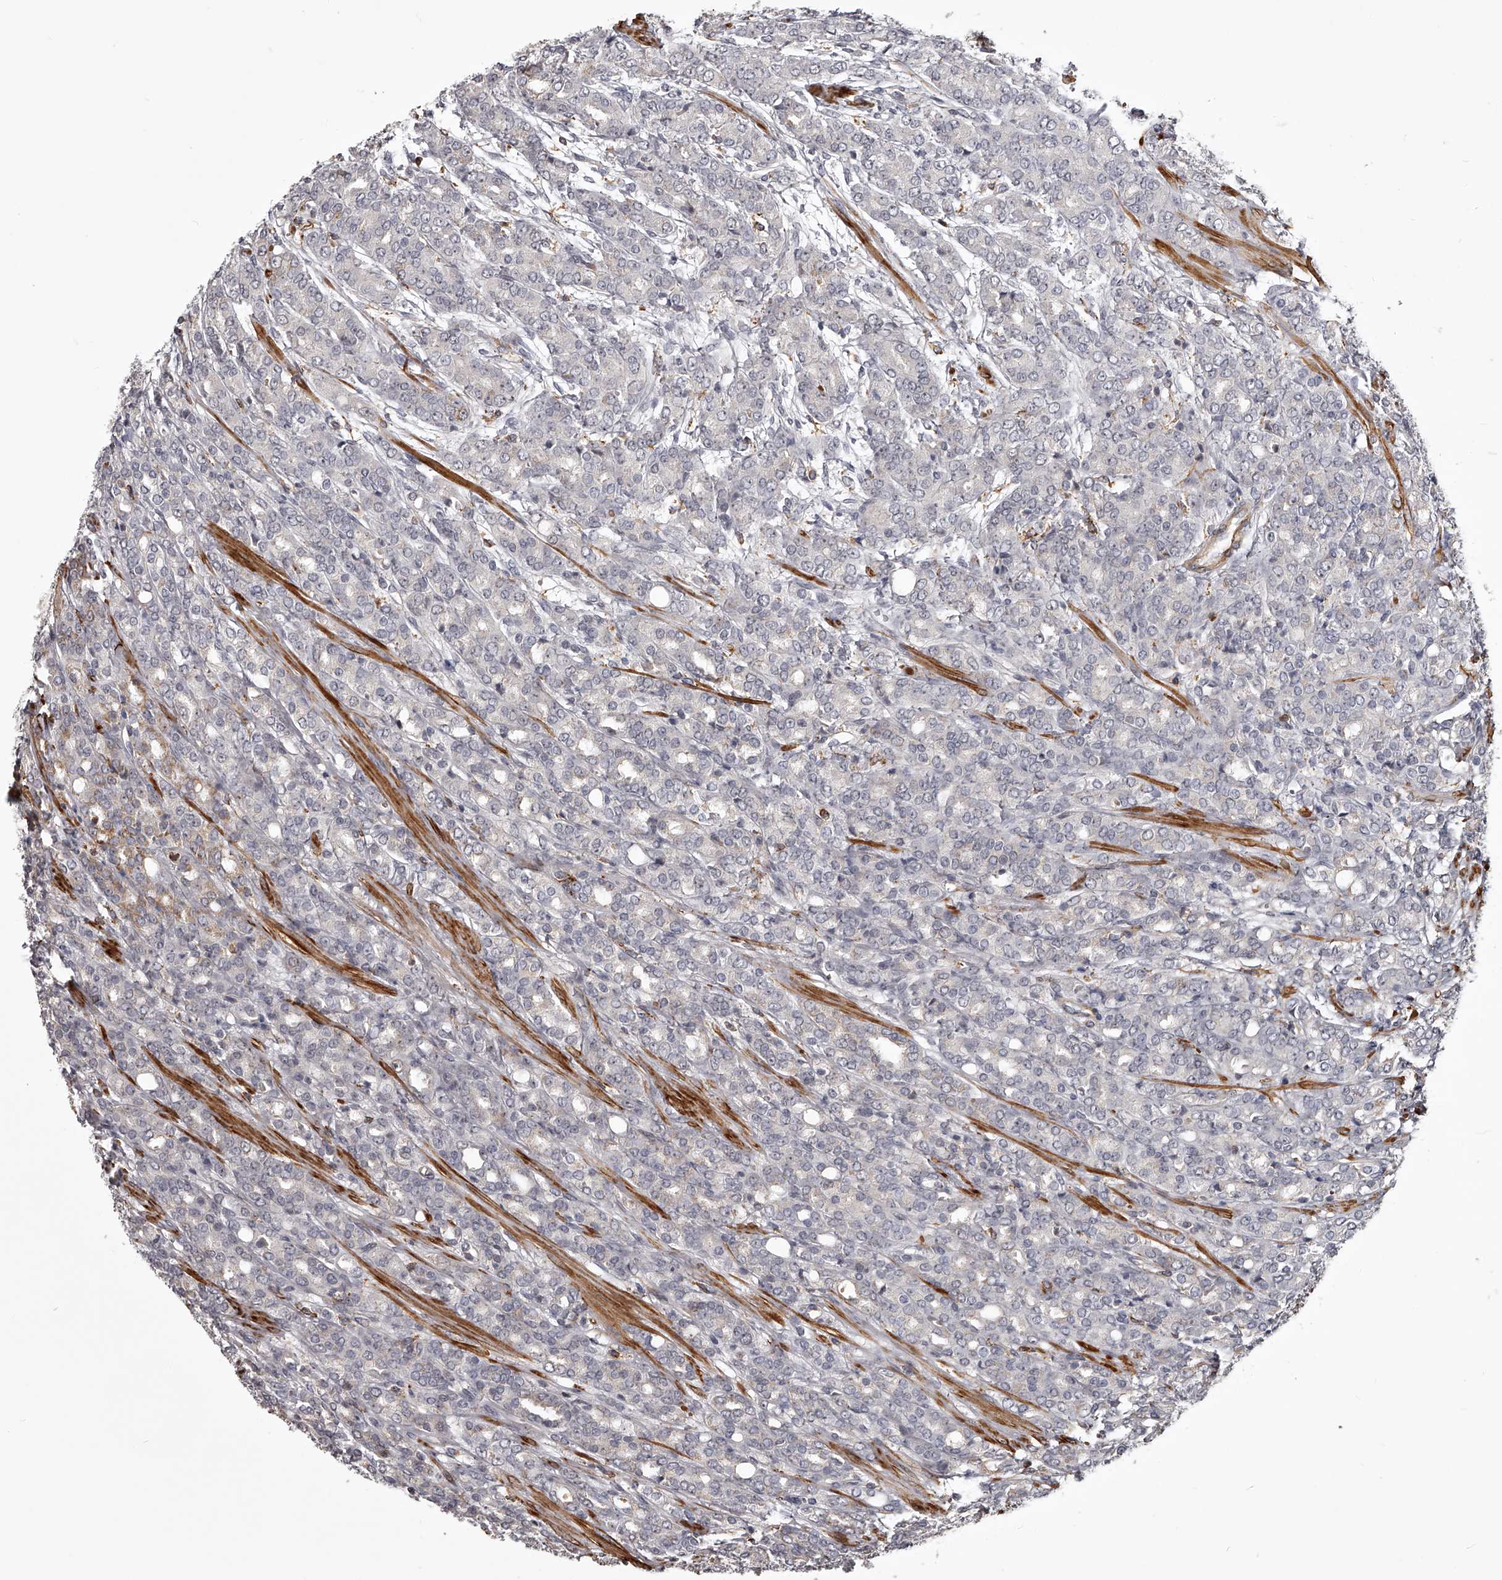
{"staining": {"intensity": "negative", "quantity": "none", "location": "none"}, "tissue": "prostate cancer", "cell_type": "Tumor cells", "image_type": "cancer", "snomed": [{"axis": "morphology", "description": "Adenocarcinoma, High grade"}, {"axis": "topography", "description": "Prostate"}], "caption": "The photomicrograph displays no significant positivity in tumor cells of adenocarcinoma (high-grade) (prostate).", "gene": "RRP36", "patient": {"sex": "male", "age": 62}}